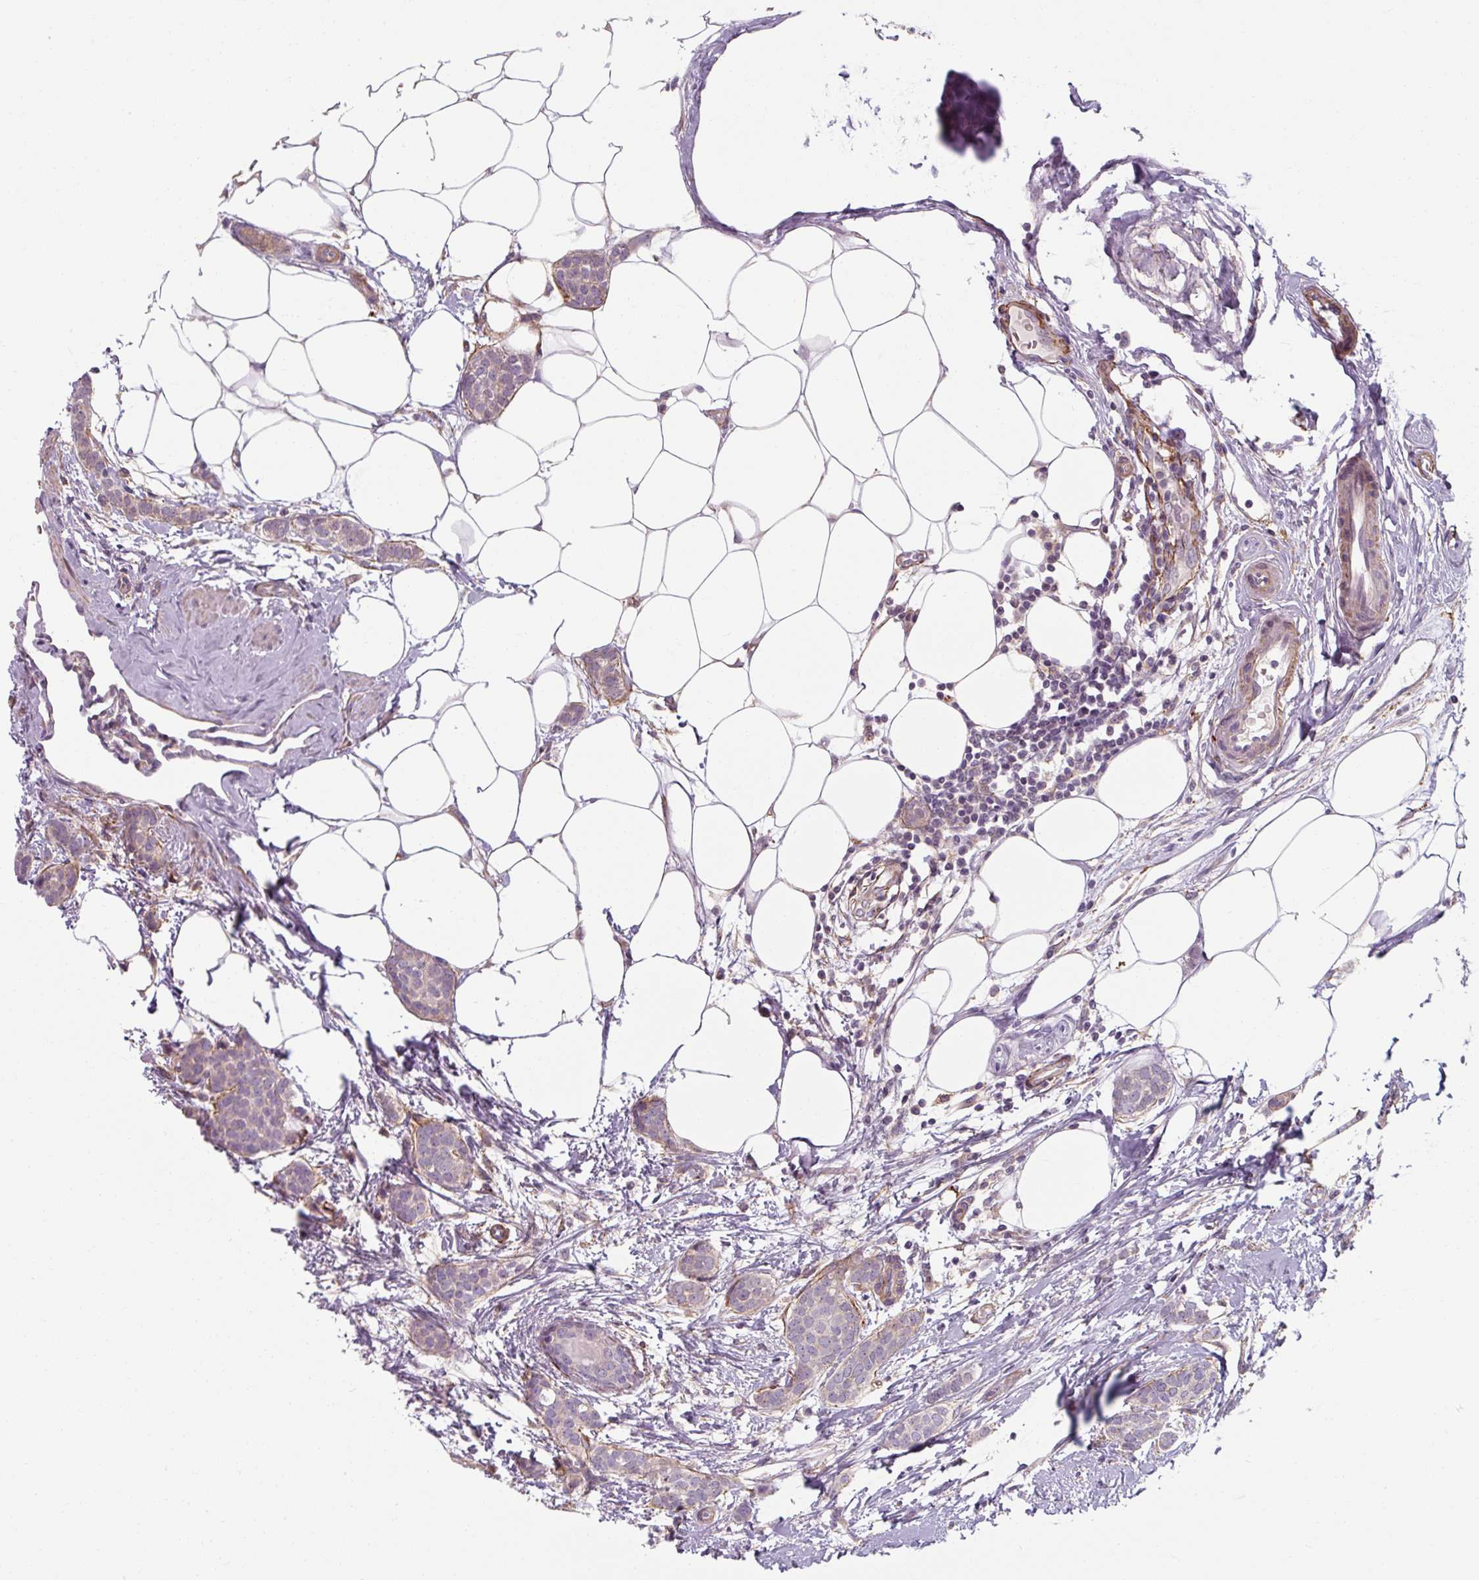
{"staining": {"intensity": "negative", "quantity": "none", "location": "none"}, "tissue": "breast cancer", "cell_type": "Tumor cells", "image_type": "cancer", "snomed": [{"axis": "morphology", "description": "Duct carcinoma"}, {"axis": "topography", "description": "Breast"}], "caption": "A high-resolution photomicrograph shows immunohistochemistry (IHC) staining of breast cancer, which shows no significant expression in tumor cells.", "gene": "MRPS5", "patient": {"sex": "female", "age": 72}}